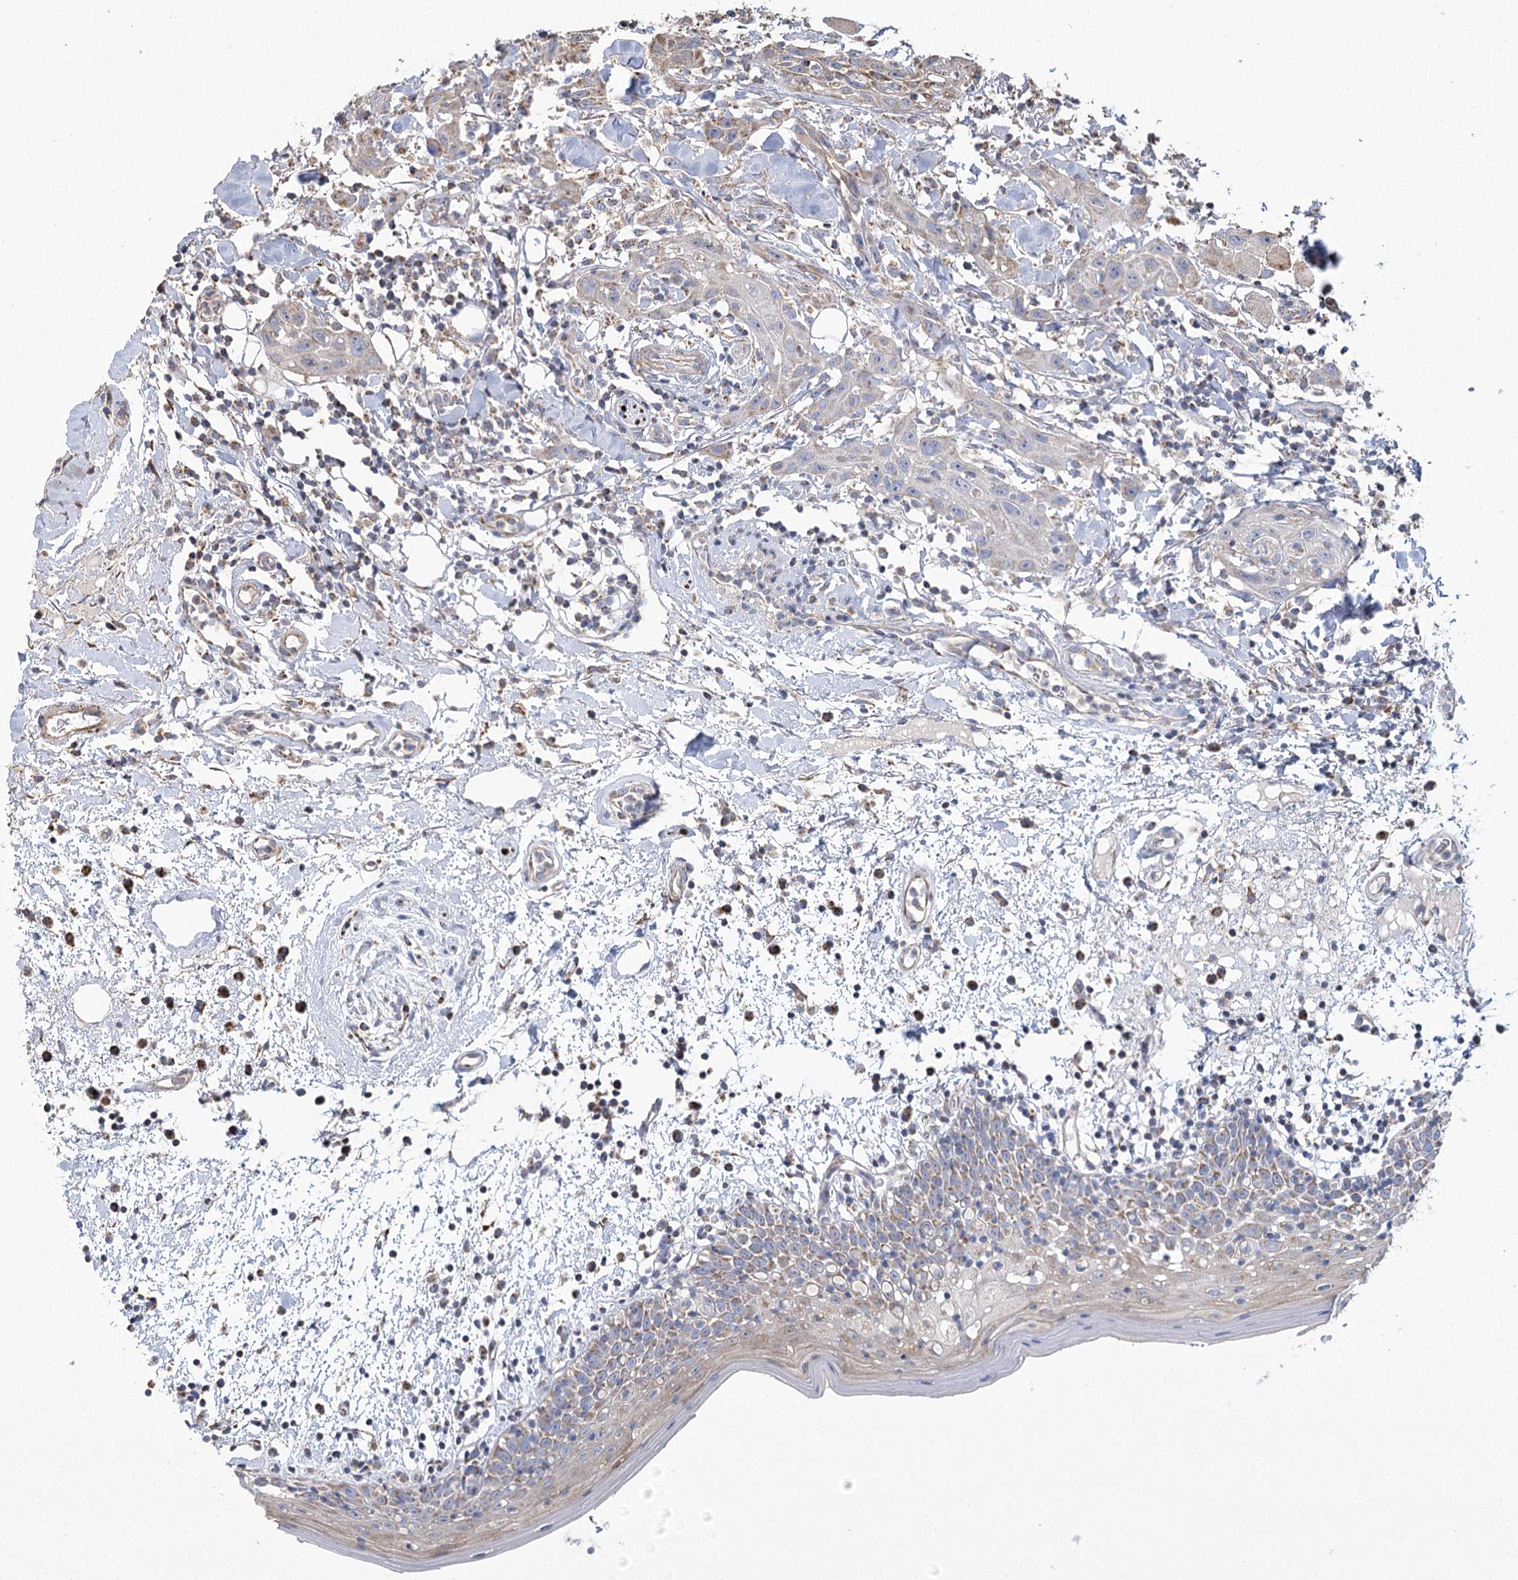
{"staining": {"intensity": "moderate", "quantity": ">75%", "location": "cytoplasmic/membranous"}, "tissue": "oral mucosa", "cell_type": "Squamous epithelial cells", "image_type": "normal", "snomed": [{"axis": "morphology", "description": "Normal tissue, NOS"}, {"axis": "morphology", "description": "Squamous cell carcinoma, NOS"}, {"axis": "topography", "description": "Skeletal muscle"}, {"axis": "topography", "description": "Oral tissue"}], "caption": "Immunohistochemistry histopathology image of normal oral mucosa: oral mucosa stained using immunohistochemistry demonstrates medium levels of moderate protein expression localized specifically in the cytoplasmic/membranous of squamous epithelial cells, appearing as a cytoplasmic/membranous brown color.", "gene": "RANBP3L", "patient": {"sex": "male", "age": 71}}